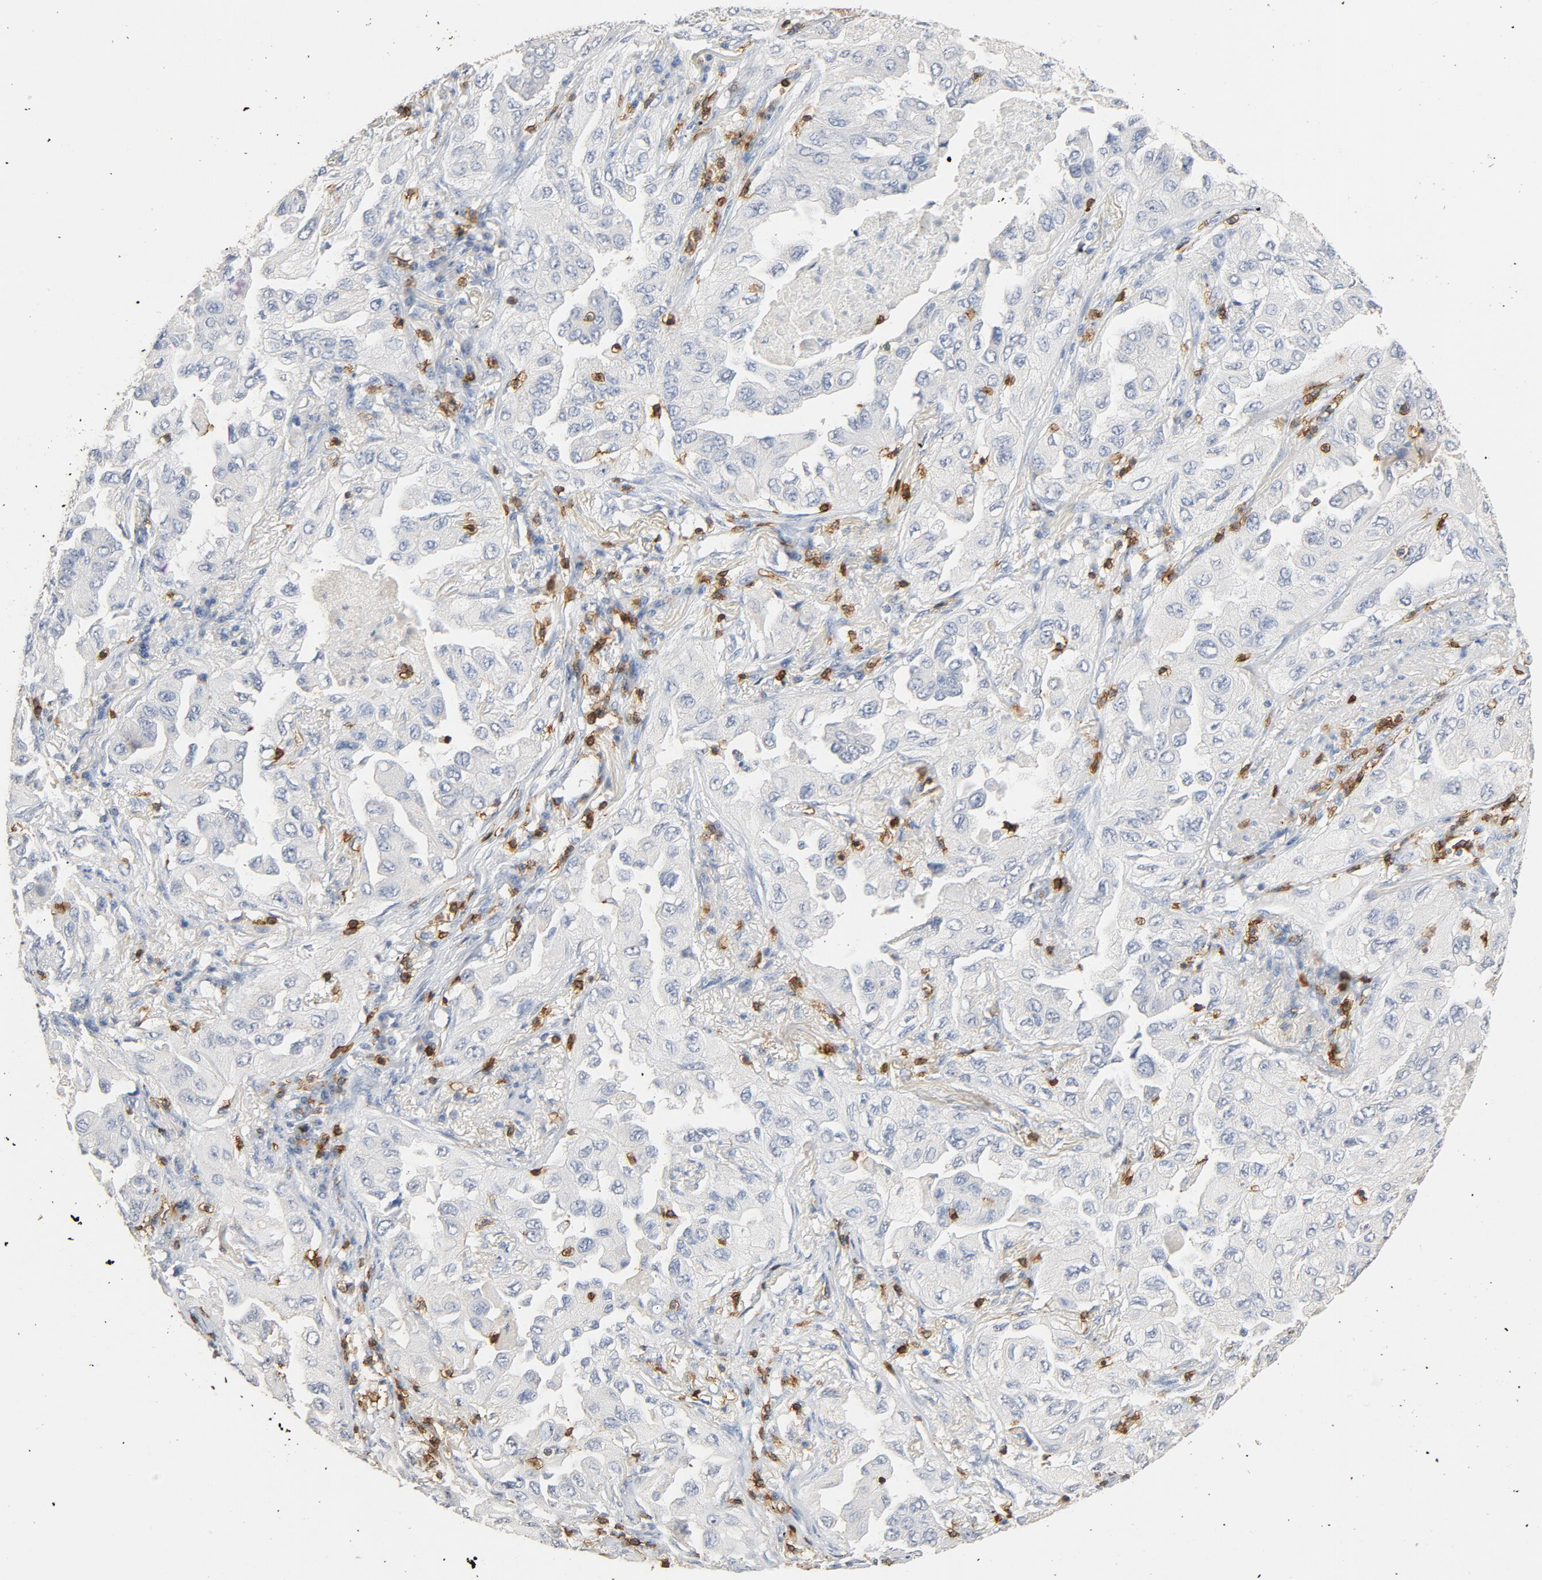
{"staining": {"intensity": "negative", "quantity": "none", "location": "none"}, "tissue": "lung cancer", "cell_type": "Tumor cells", "image_type": "cancer", "snomed": [{"axis": "morphology", "description": "Adenocarcinoma, NOS"}, {"axis": "topography", "description": "Lung"}], "caption": "Immunohistochemical staining of human lung adenocarcinoma shows no significant positivity in tumor cells.", "gene": "CD247", "patient": {"sex": "female", "age": 65}}